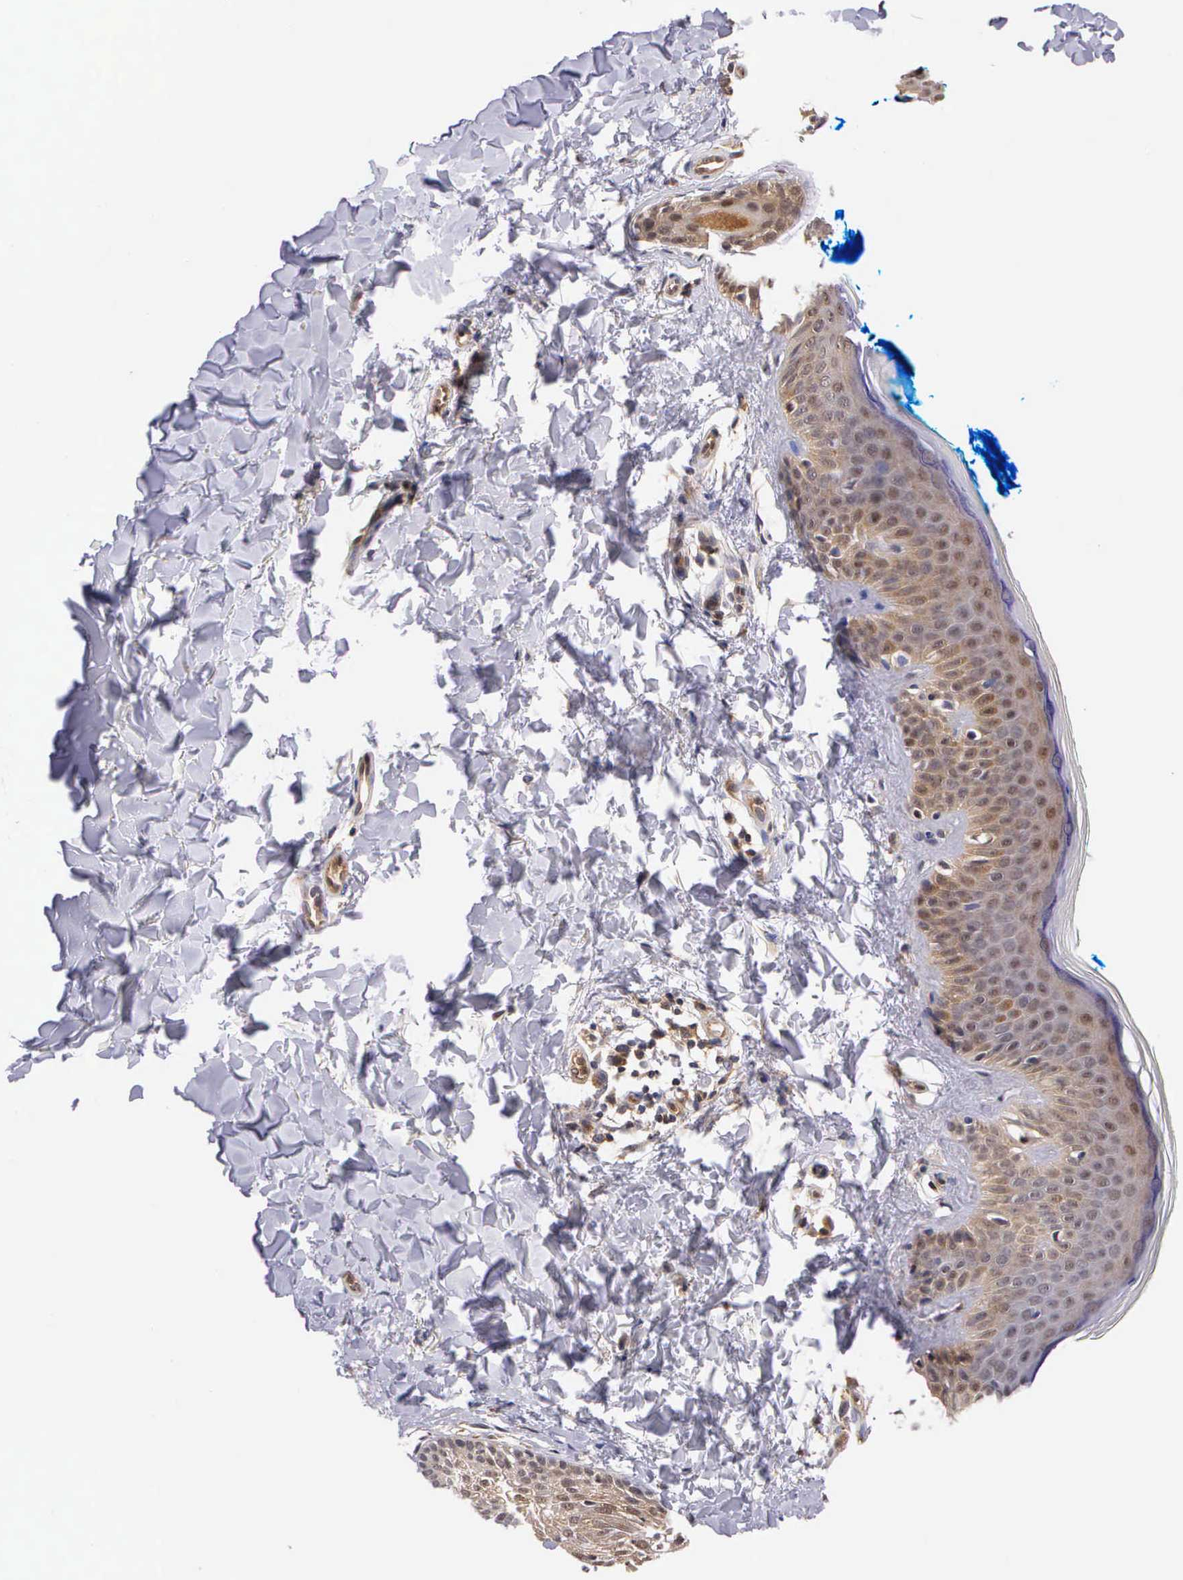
{"staining": {"intensity": "moderate", "quantity": ">75%", "location": "cytoplasmic/membranous"}, "tissue": "skin", "cell_type": "Fibroblasts", "image_type": "normal", "snomed": [{"axis": "morphology", "description": "Normal tissue, NOS"}, {"axis": "topography", "description": "Skin"}], "caption": "Brown immunohistochemical staining in normal human skin displays moderate cytoplasmic/membranous staining in about >75% of fibroblasts. The staining was performed using DAB, with brown indicating positive protein expression. Nuclei are stained blue with hematoxylin.", "gene": "IGBP1P2", "patient": {"sex": "female", "age": 56}}